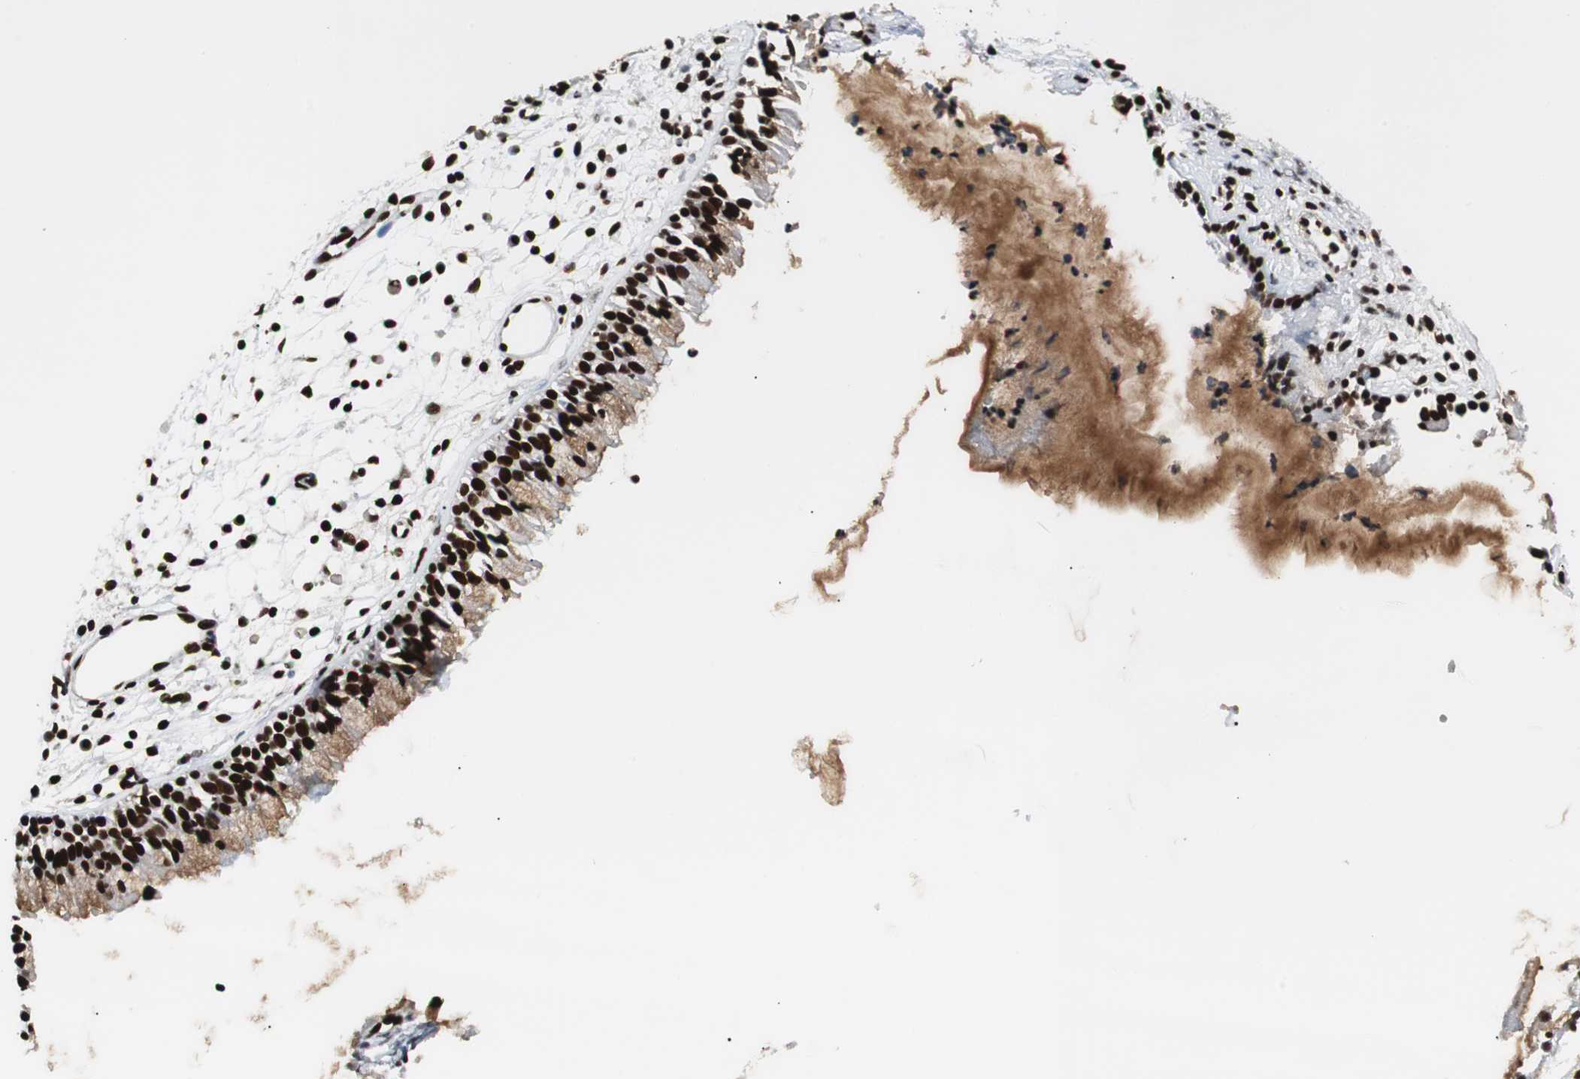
{"staining": {"intensity": "strong", "quantity": ">75%", "location": "cytoplasmic/membranous,nuclear"}, "tissue": "nasopharynx", "cell_type": "Respiratory epithelial cells", "image_type": "normal", "snomed": [{"axis": "morphology", "description": "Normal tissue, NOS"}, {"axis": "topography", "description": "Nasopharynx"}], "caption": "DAB (3,3'-diaminobenzidine) immunohistochemical staining of normal nasopharynx reveals strong cytoplasmic/membranous,nuclear protein positivity in about >75% of respiratory epithelial cells. The protein is stained brown, and the nuclei are stained in blue (DAB IHC with brightfield microscopy, high magnification).", "gene": "MTA2", "patient": {"sex": "male", "age": 21}}